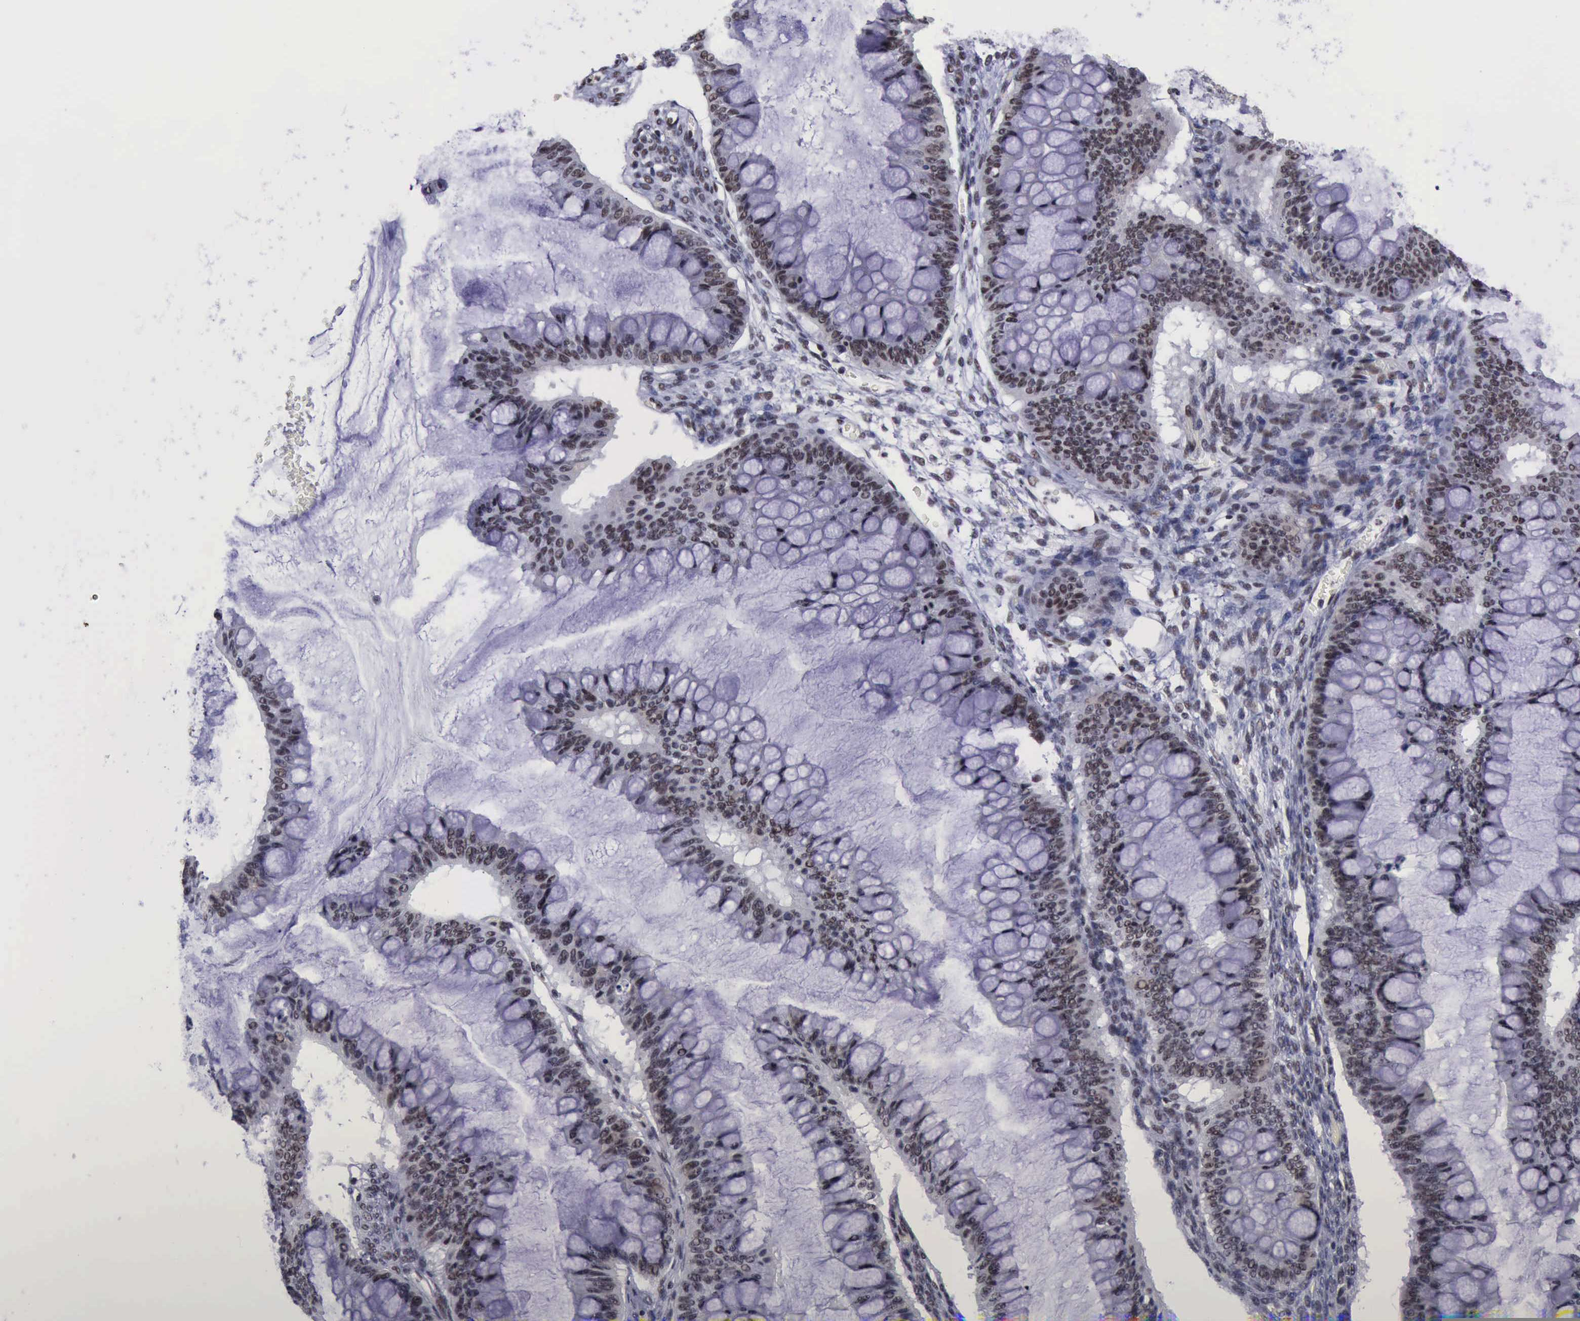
{"staining": {"intensity": "weak", "quantity": "25%-75%", "location": "nuclear"}, "tissue": "ovarian cancer", "cell_type": "Tumor cells", "image_type": "cancer", "snomed": [{"axis": "morphology", "description": "Cystadenocarcinoma, mucinous, NOS"}, {"axis": "topography", "description": "Ovary"}], "caption": "The immunohistochemical stain labels weak nuclear expression in tumor cells of ovarian mucinous cystadenocarcinoma tissue. (Brightfield microscopy of DAB IHC at high magnification).", "gene": "YY1", "patient": {"sex": "female", "age": 73}}